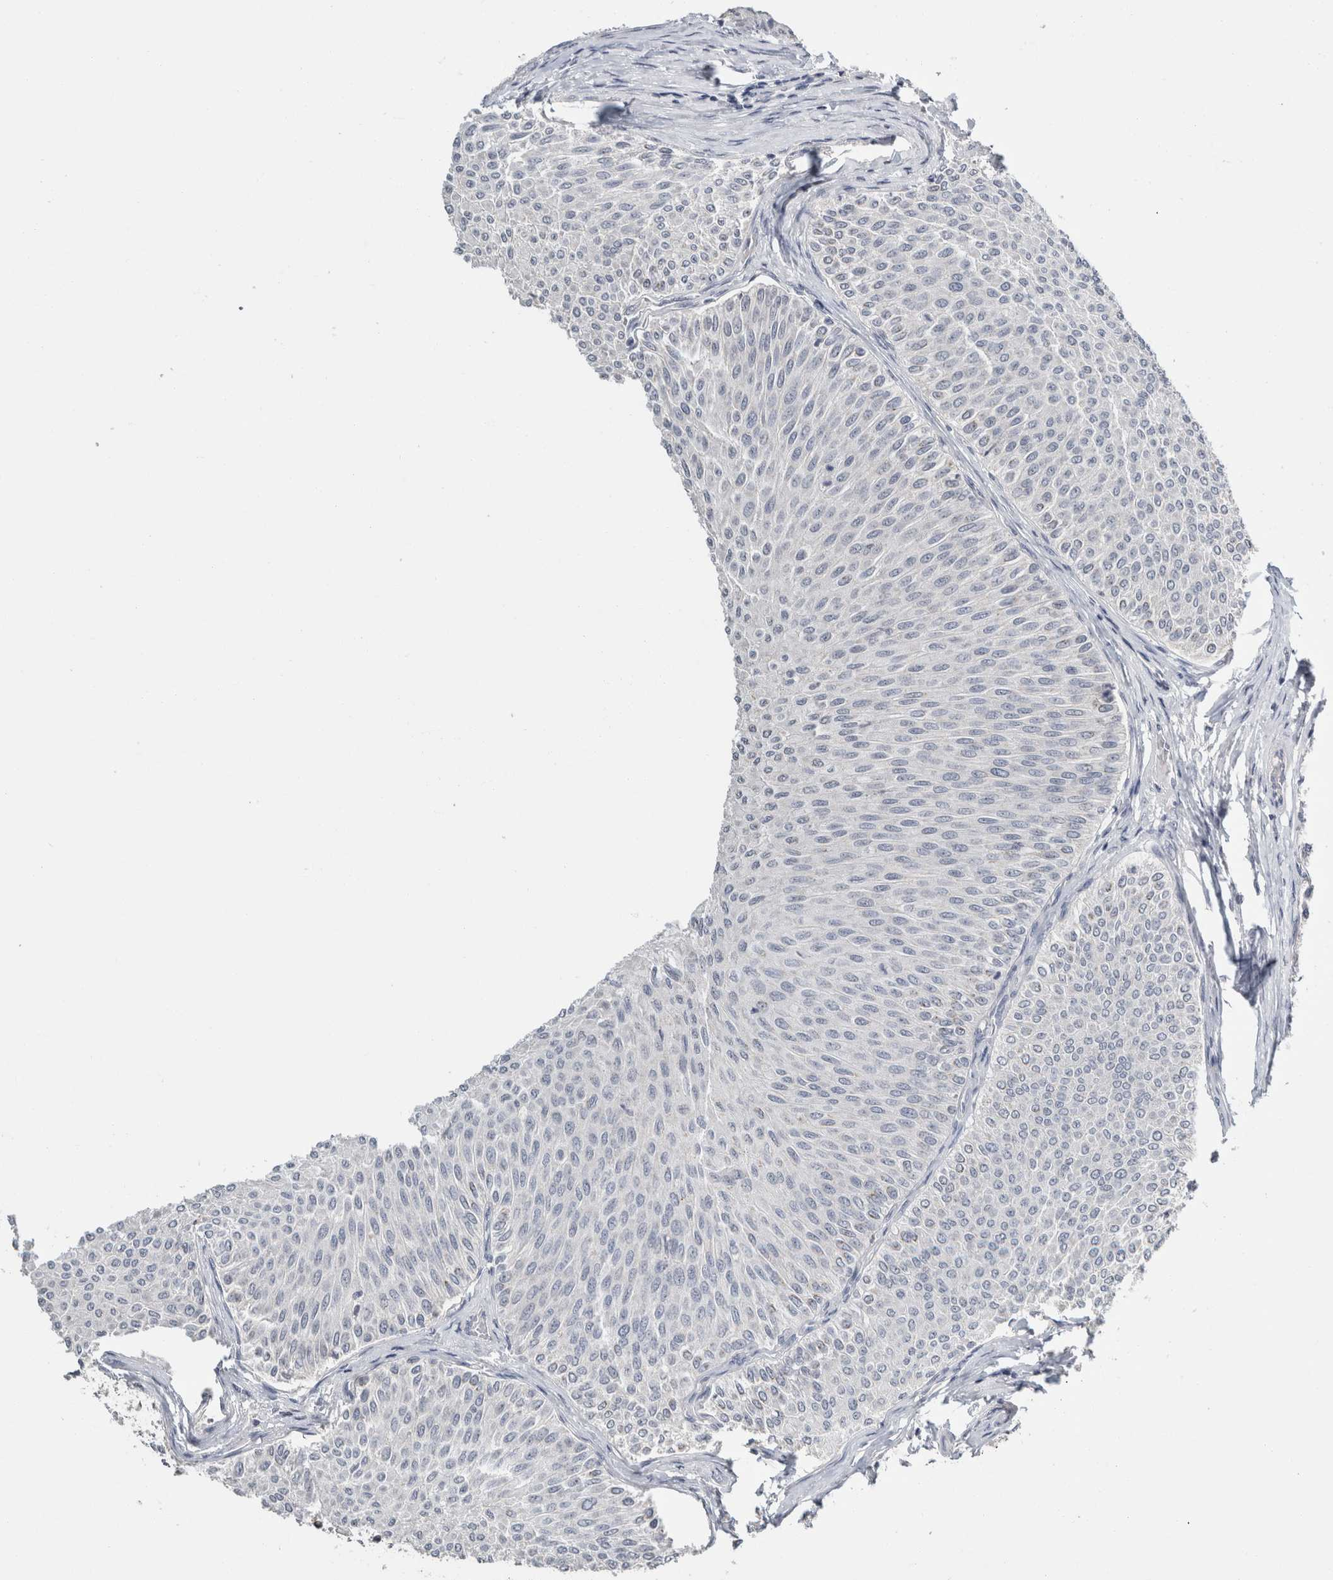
{"staining": {"intensity": "negative", "quantity": "none", "location": "none"}, "tissue": "urothelial cancer", "cell_type": "Tumor cells", "image_type": "cancer", "snomed": [{"axis": "morphology", "description": "Urothelial carcinoma, Low grade"}, {"axis": "topography", "description": "Urinary bladder"}], "caption": "Immunohistochemical staining of human low-grade urothelial carcinoma reveals no significant expression in tumor cells.", "gene": "CRAT", "patient": {"sex": "male", "age": 78}}